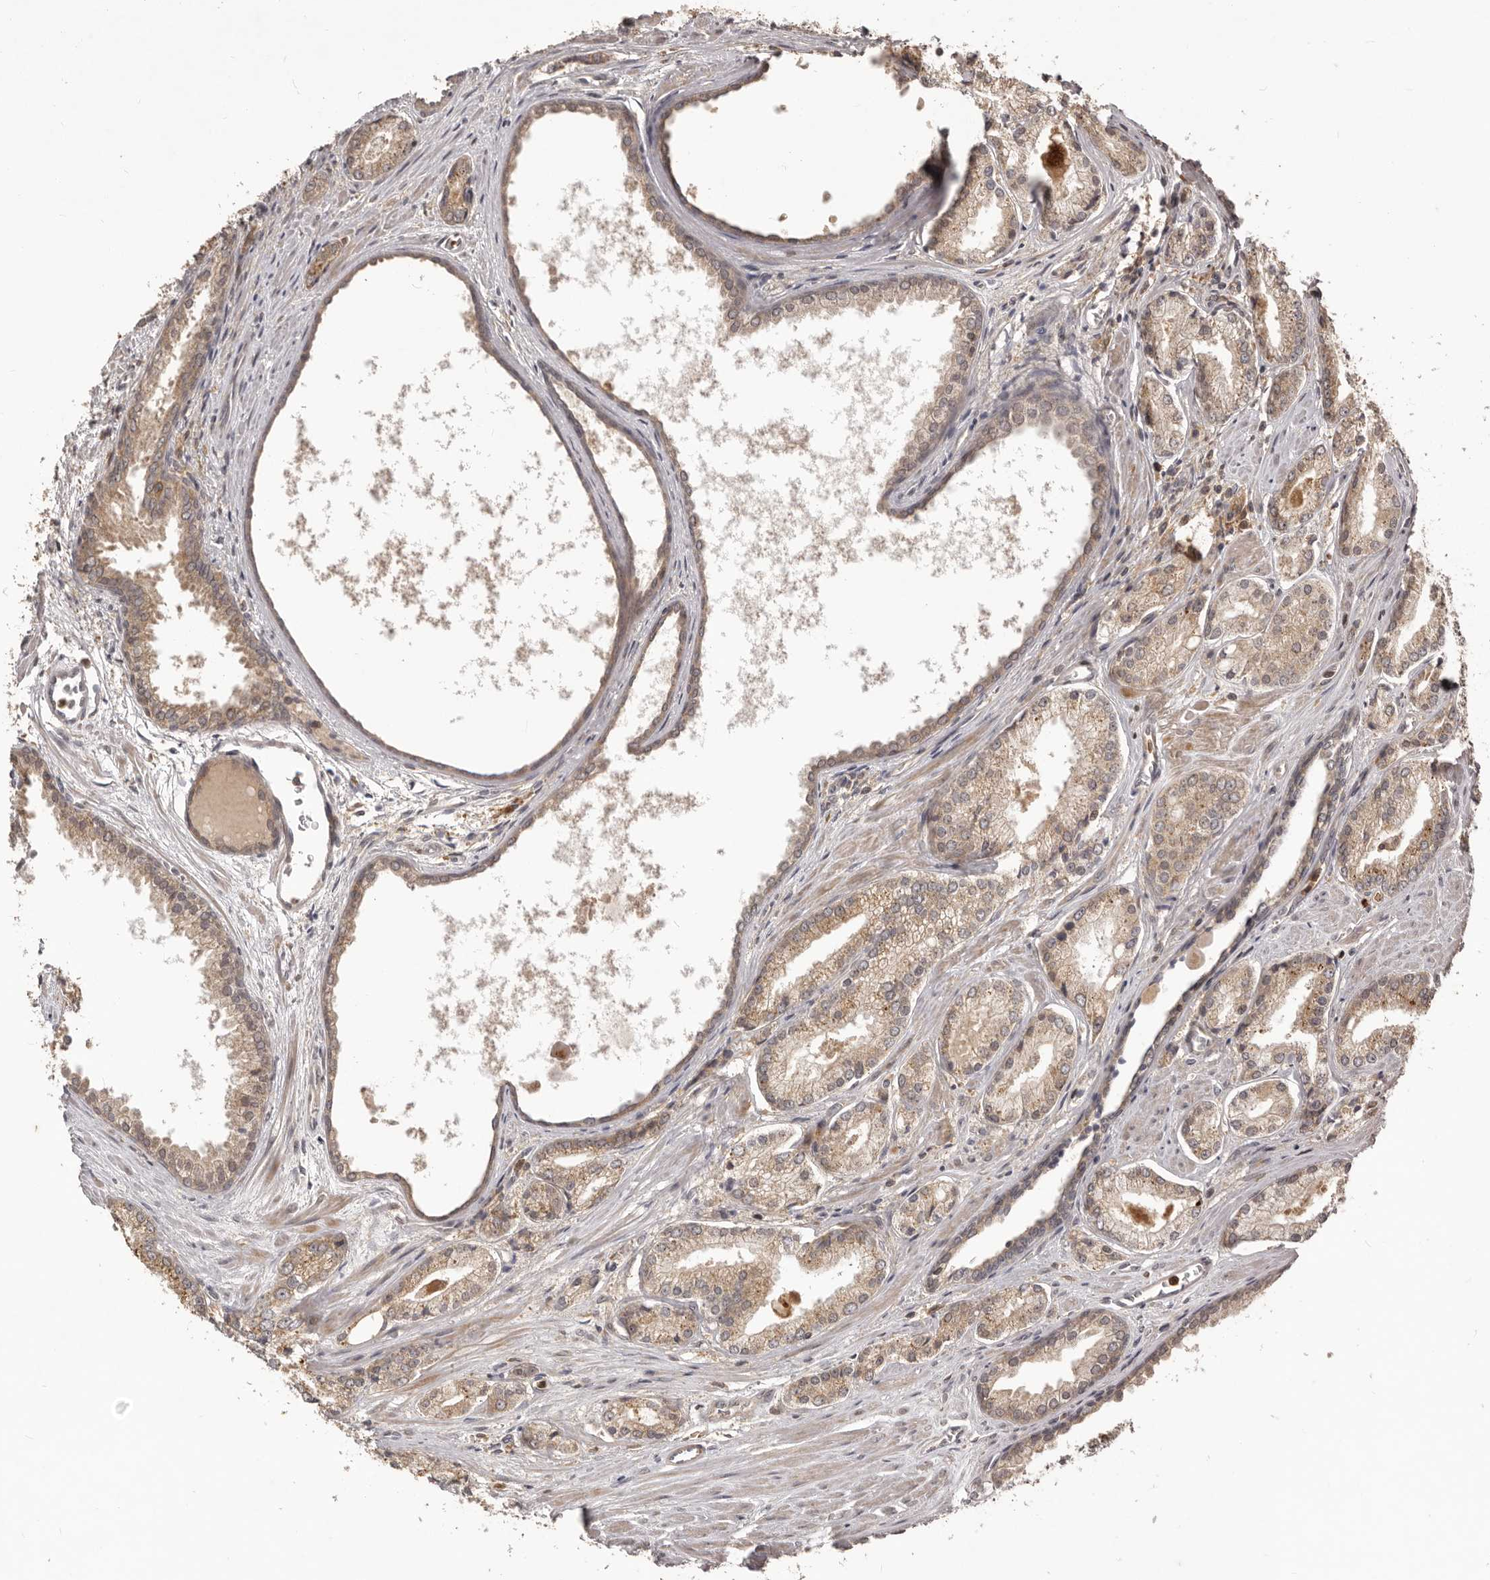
{"staining": {"intensity": "weak", "quantity": "25%-75%", "location": "cytoplasmic/membranous"}, "tissue": "prostate cancer", "cell_type": "Tumor cells", "image_type": "cancer", "snomed": [{"axis": "morphology", "description": "Adenocarcinoma, Low grade"}, {"axis": "topography", "description": "Prostate"}], "caption": "The immunohistochemical stain shows weak cytoplasmic/membranous expression in tumor cells of prostate cancer (low-grade adenocarcinoma) tissue. The staining is performed using DAB brown chromogen to label protein expression. The nuclei are counter-stained blue using hematoxylin.", "gene": "RNF187", "patient": {"sex": "male", "age": 54}}